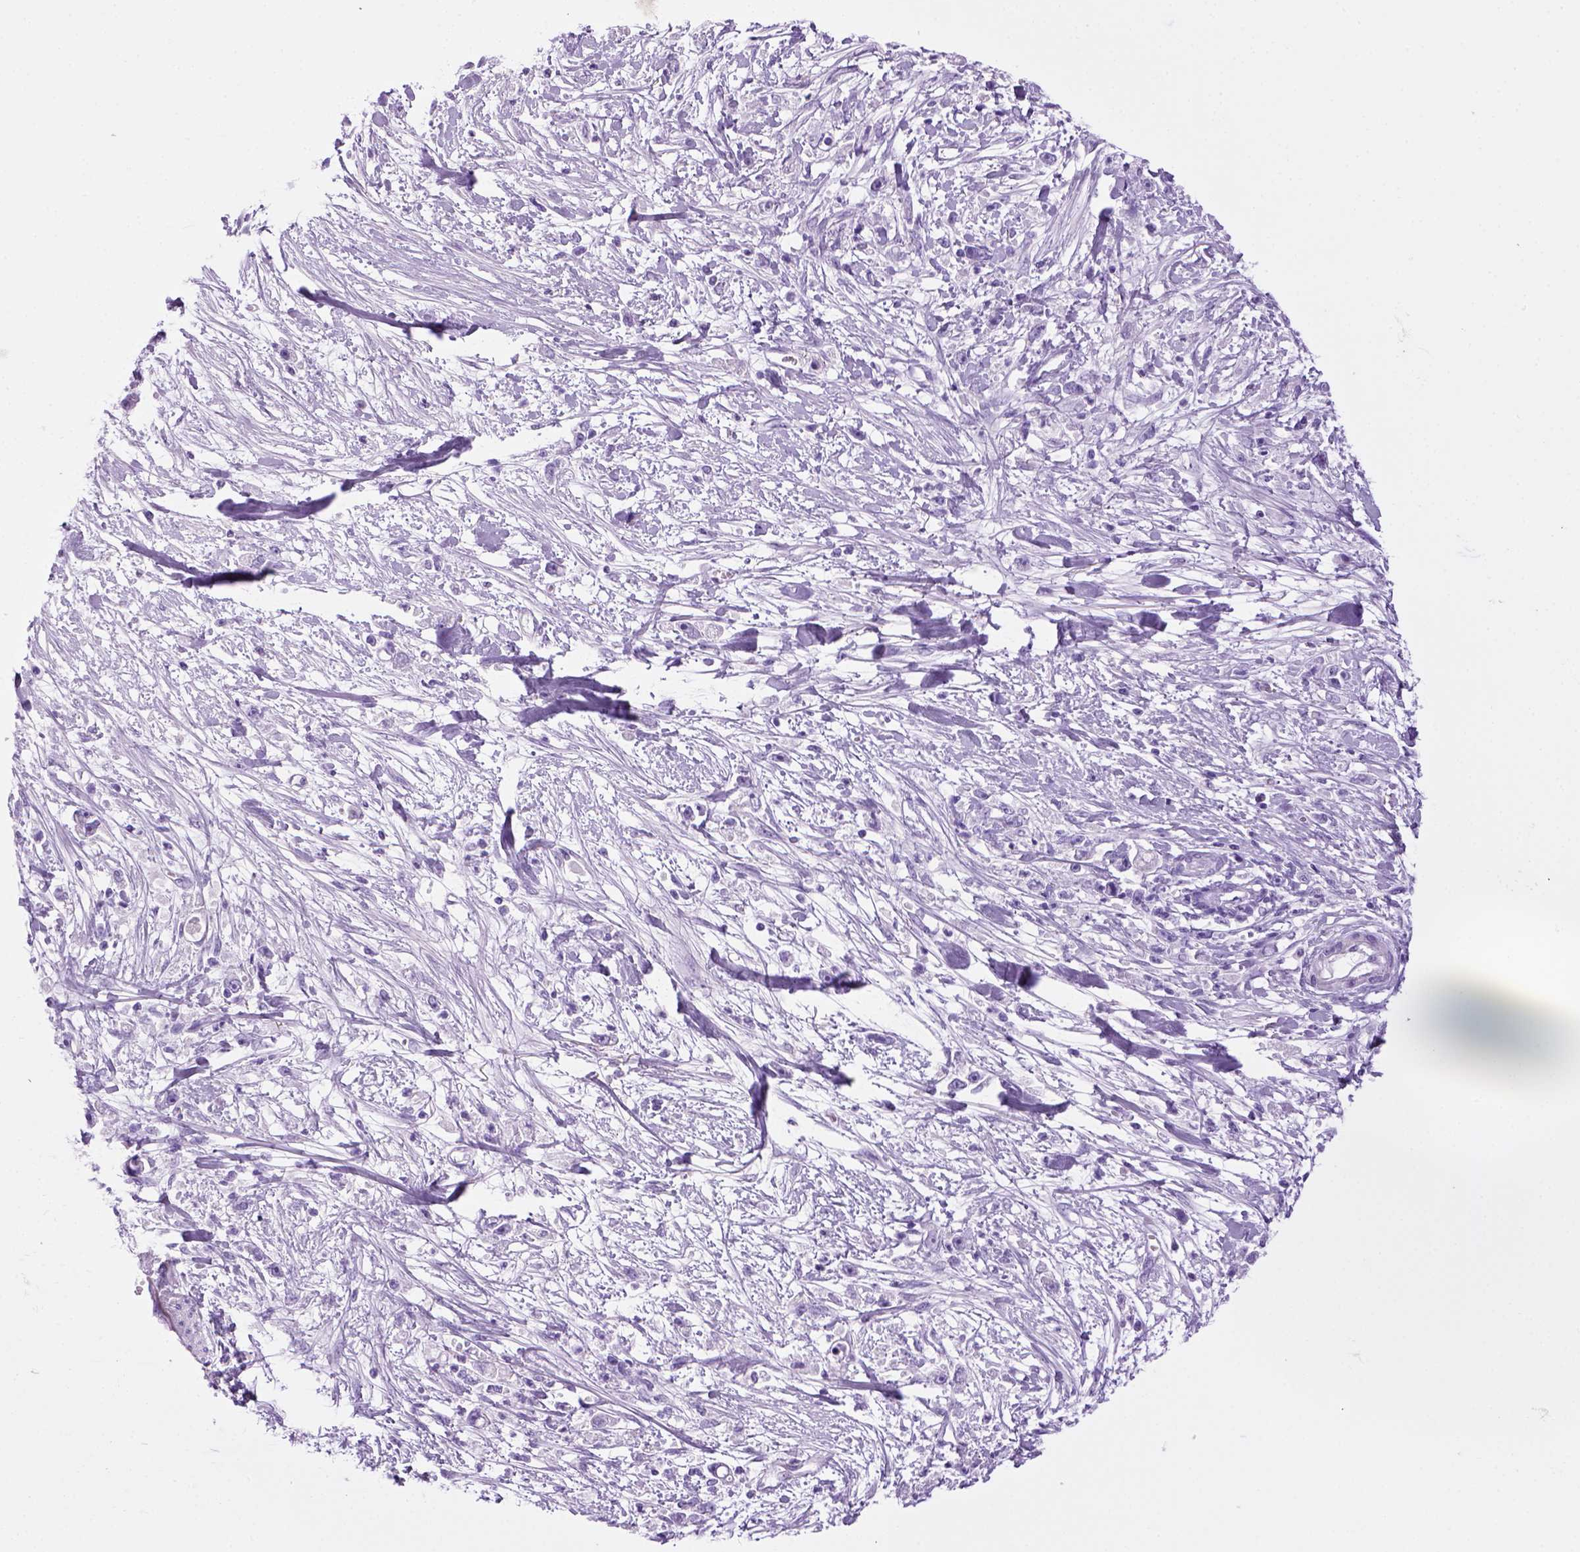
{"staining": {"intensity": "negative", "quantity": "none", "location": "none"}, "tissue": "stomach cancer", "cell_type": "Tumor cells", "image_type": "cancer", "snomed": [{"axis": "morphology", "description": "Adenocarcinoma, NOS"}, {"axis": "topography", "description": "Stomach"}], "caption": "Human stomach adenocarcinoma stained for a protein using immunohistochemistry (IHC) displays no positivity in tumor cells.", "gene": "SGCG", "patient": {"sex": "female", "age": 59}}